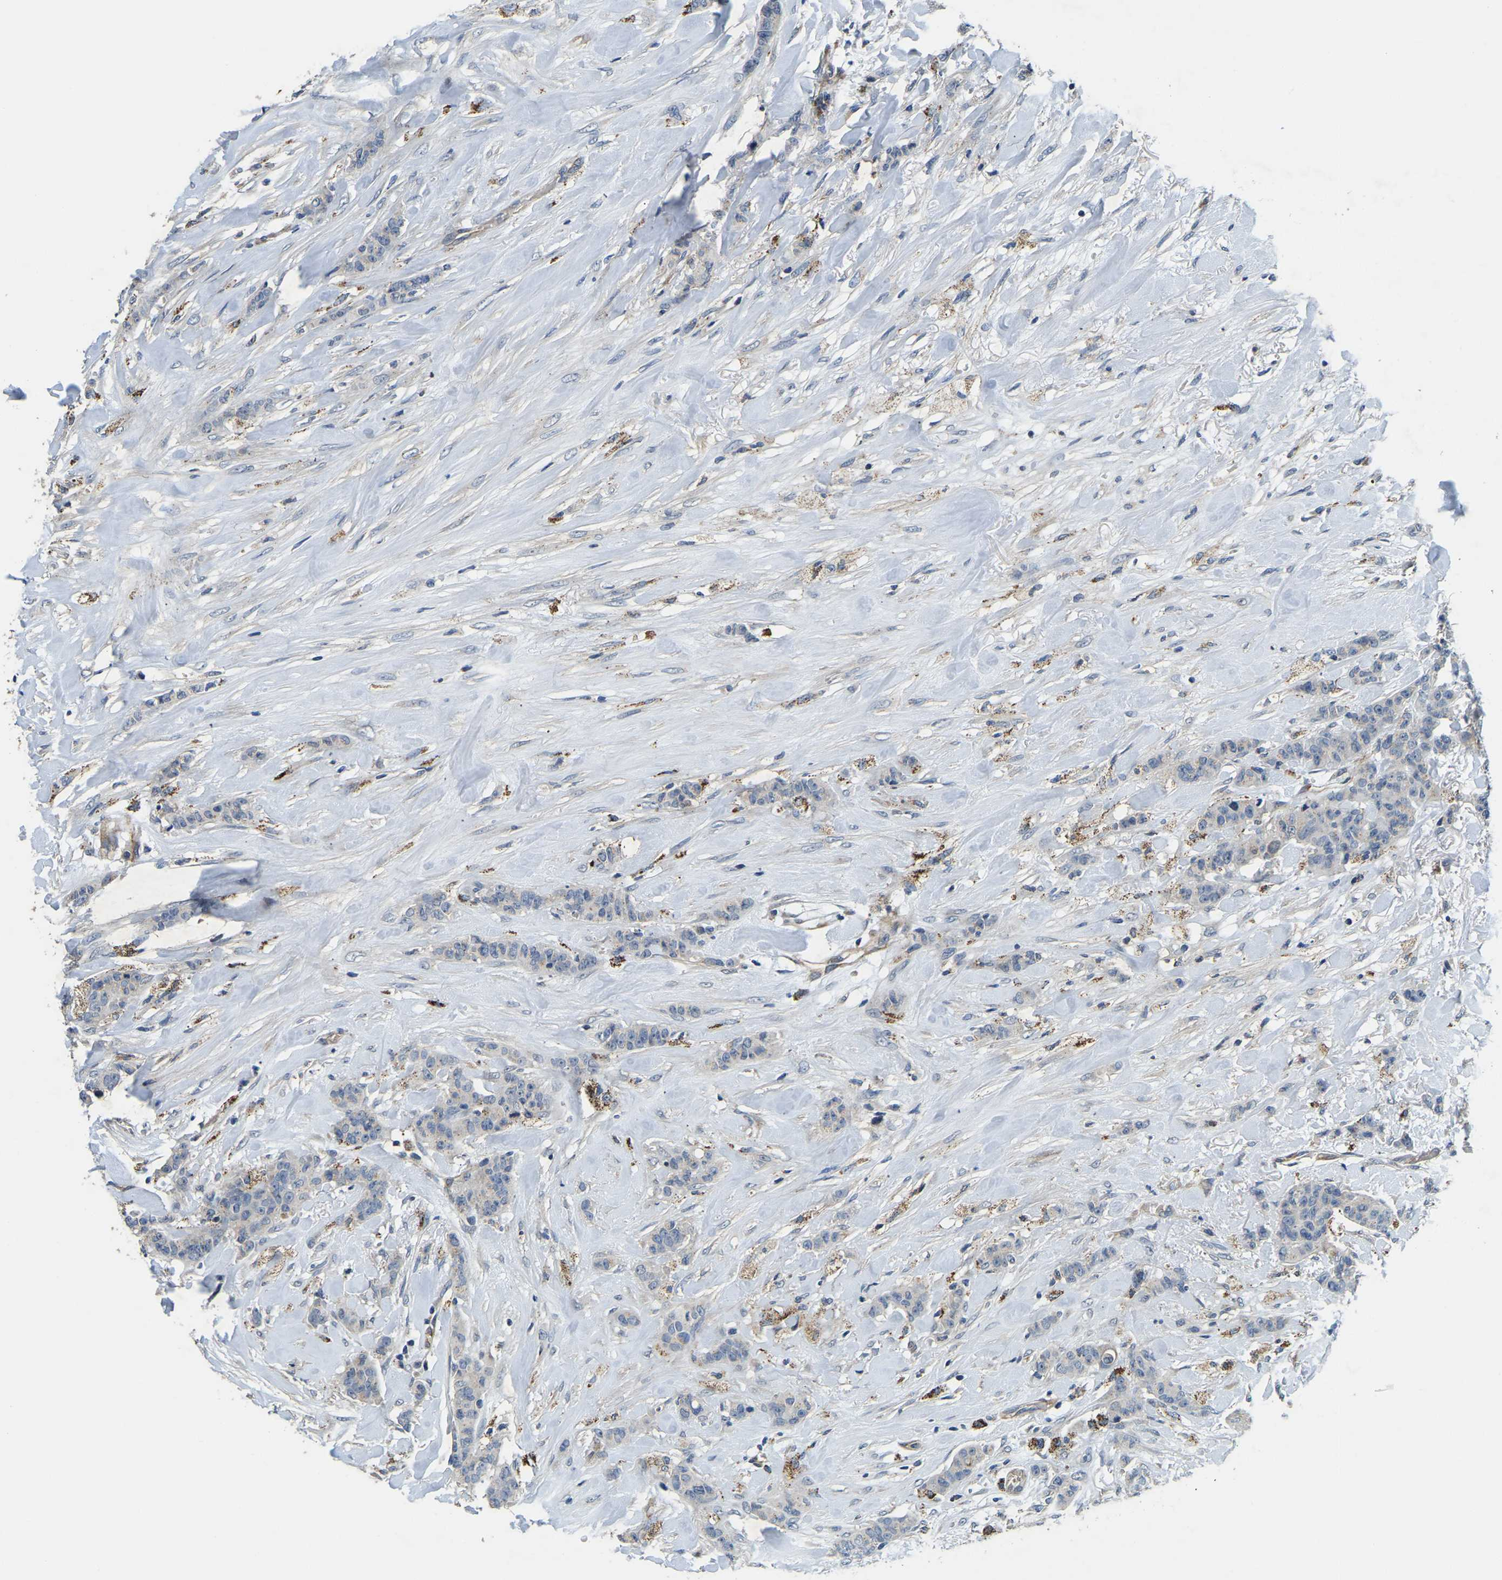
{"staining": {"intensity": "moderate", "quantity": "<25%", "location": "cytoplasmic/membranous"}, "tissue": "breast cancer", "cell_type": "Tumor cells", "image_type": "cancer", "snomed": [{"axis": "morphology", "description": "Normal tissue, NOS"}, {"axis": "morphology", "description": "Duct carcinoma"}, {"axis": "topography", "description": "Breast"}], "caption": "High-power microscopy captured an immunohistochemistry photomicrograph of breast invasive ductal carcinoma, revealing moderate cytoplasmic/membranous positivity in about <25% of tumor cells.", "gene": "RNF39", "patient": {"sex": "female", "age": 40}}